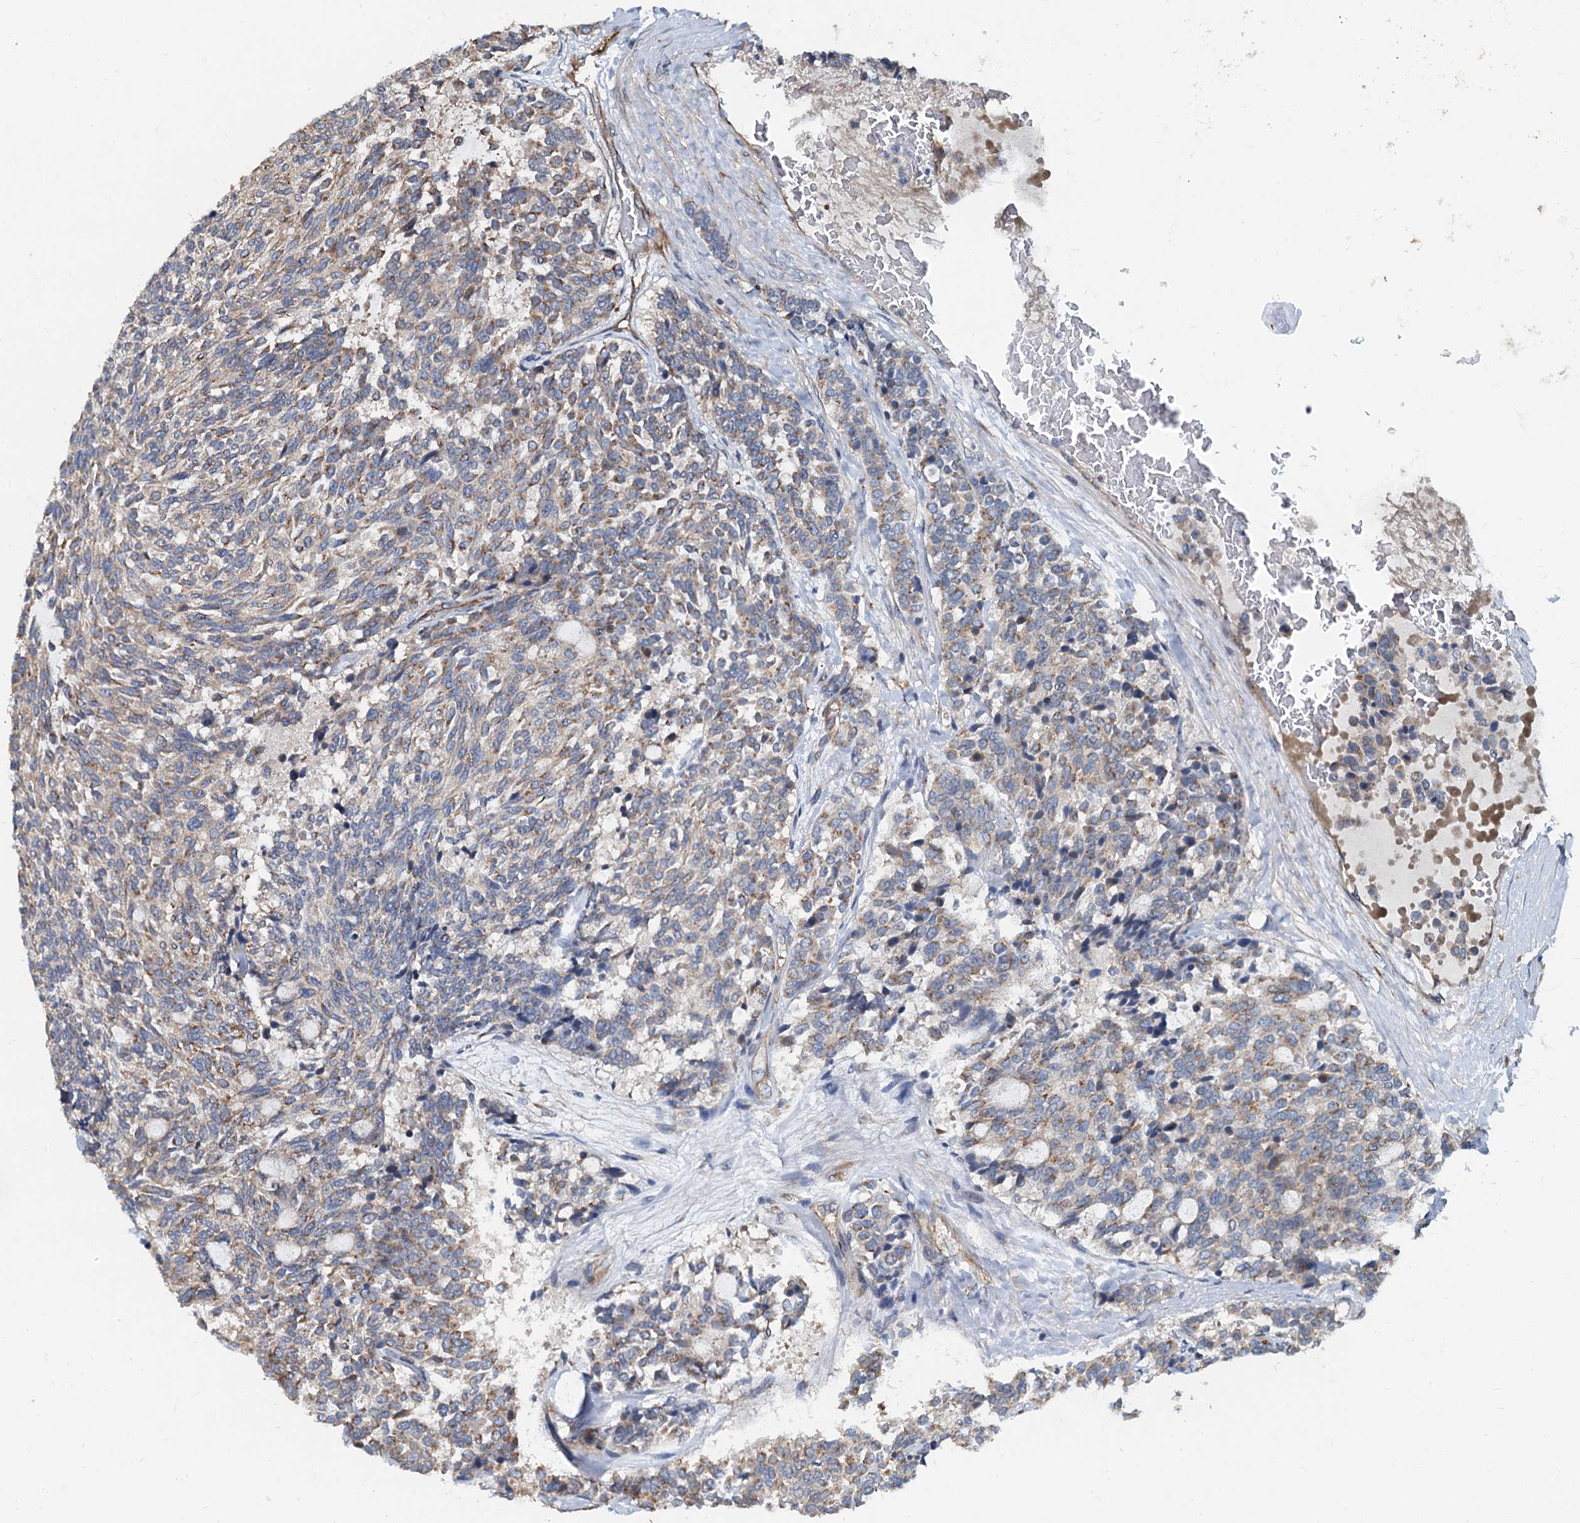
{"staining": {"intensity": "weak", "quantity": "25%-75%", "location": "cytoplasmic/membranous"}, "tissue": "carcinoid", "cell_type": "Tumor cells", "image_type": "cancer", "snomed": [{"axis": "morphology", "description": "Carcinoid, malignant, NOS"}, {"axis": "topography", "description": "Pancreas"}], "caption": "Tumor cells show low levels of weak cytoplasmic/membranous positivity in about 25%-75% of cells in carcinoid (malignant).", "gene": "NGRN", "patient": {"sex": "female", "age": 54}}